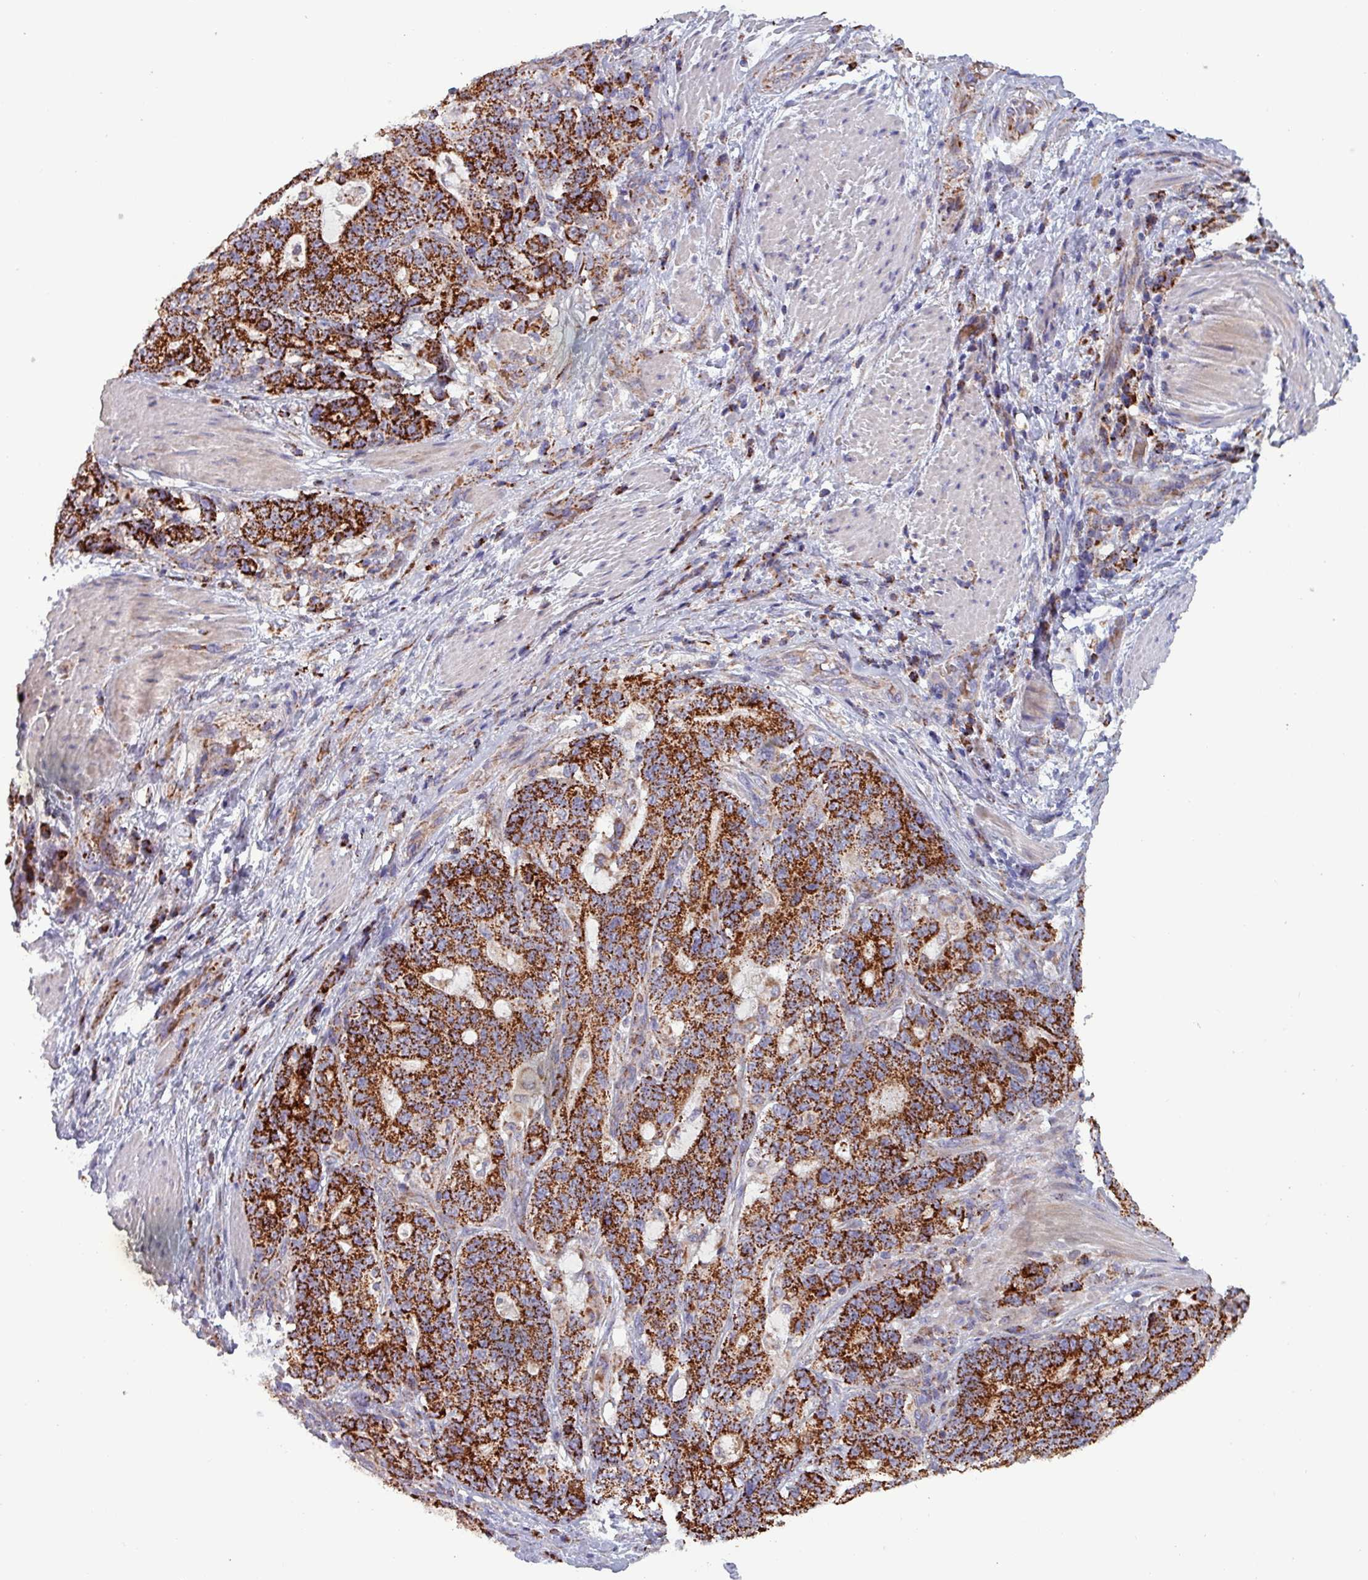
{"staining": {"intensity": "strong", "quantity": ">75%", "location": "cytoplasmic/membranous"}, "tissue": "stomach cancer", "cell_type": "Tumor cells", "image_type": "cancer", "snomed": [{"axis": "morphology", "description": "Normal tissue, NOS"}, {"axis": "morphology", "description": "Adenocarcinoma, NOS"}, {"axis": "topography", "description": "Stomach"}], "caption": "A high-resolution histopathology image shows immunohistochemistry staining of stomach adenocarcinoma, which displays strong cytoplasmic/membranous staining in about >75% of tumor cells.", "gene": "ZNF322", "patient": {"sex": "female", "age": 64}}